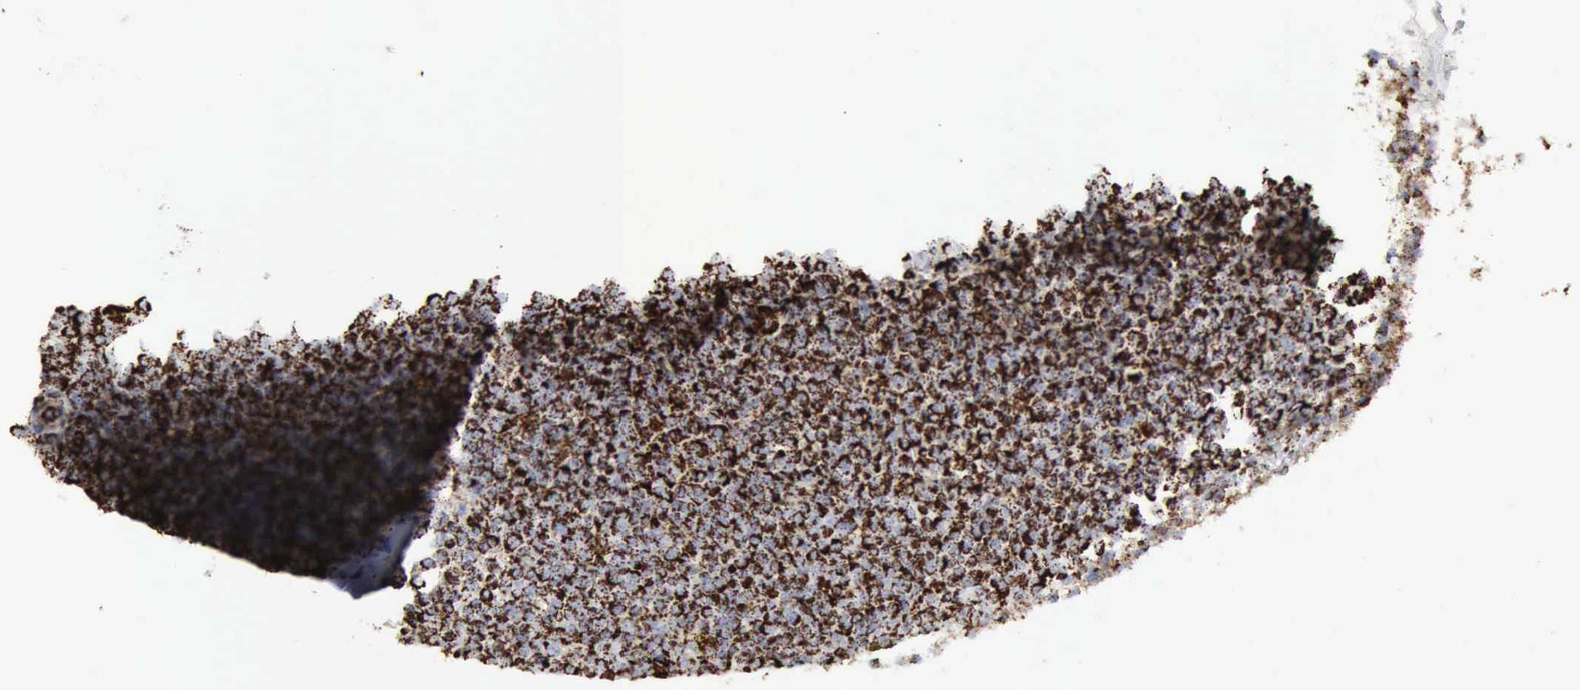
{"staining": {"intensity": "strong", "quantity": ">75%", "location": "cytoplasmic/membranous"}, "tissue": "lymphoma", "cell_type": "Tumor cells", "image_type": "cancer", "snomed": [{"axis": "morphology", "description": "Malignant lymphoma, non-Hodgkin's type, Low grade"}, {"axis": "topography", "description": "Lymph node"}], "caption": "Strong cytoplasmic/membranous staining is seen in about >75% of tumor cells in lymphoma.", "gene": "ACO2", "patient": {"sex": "male", "age": 50}}